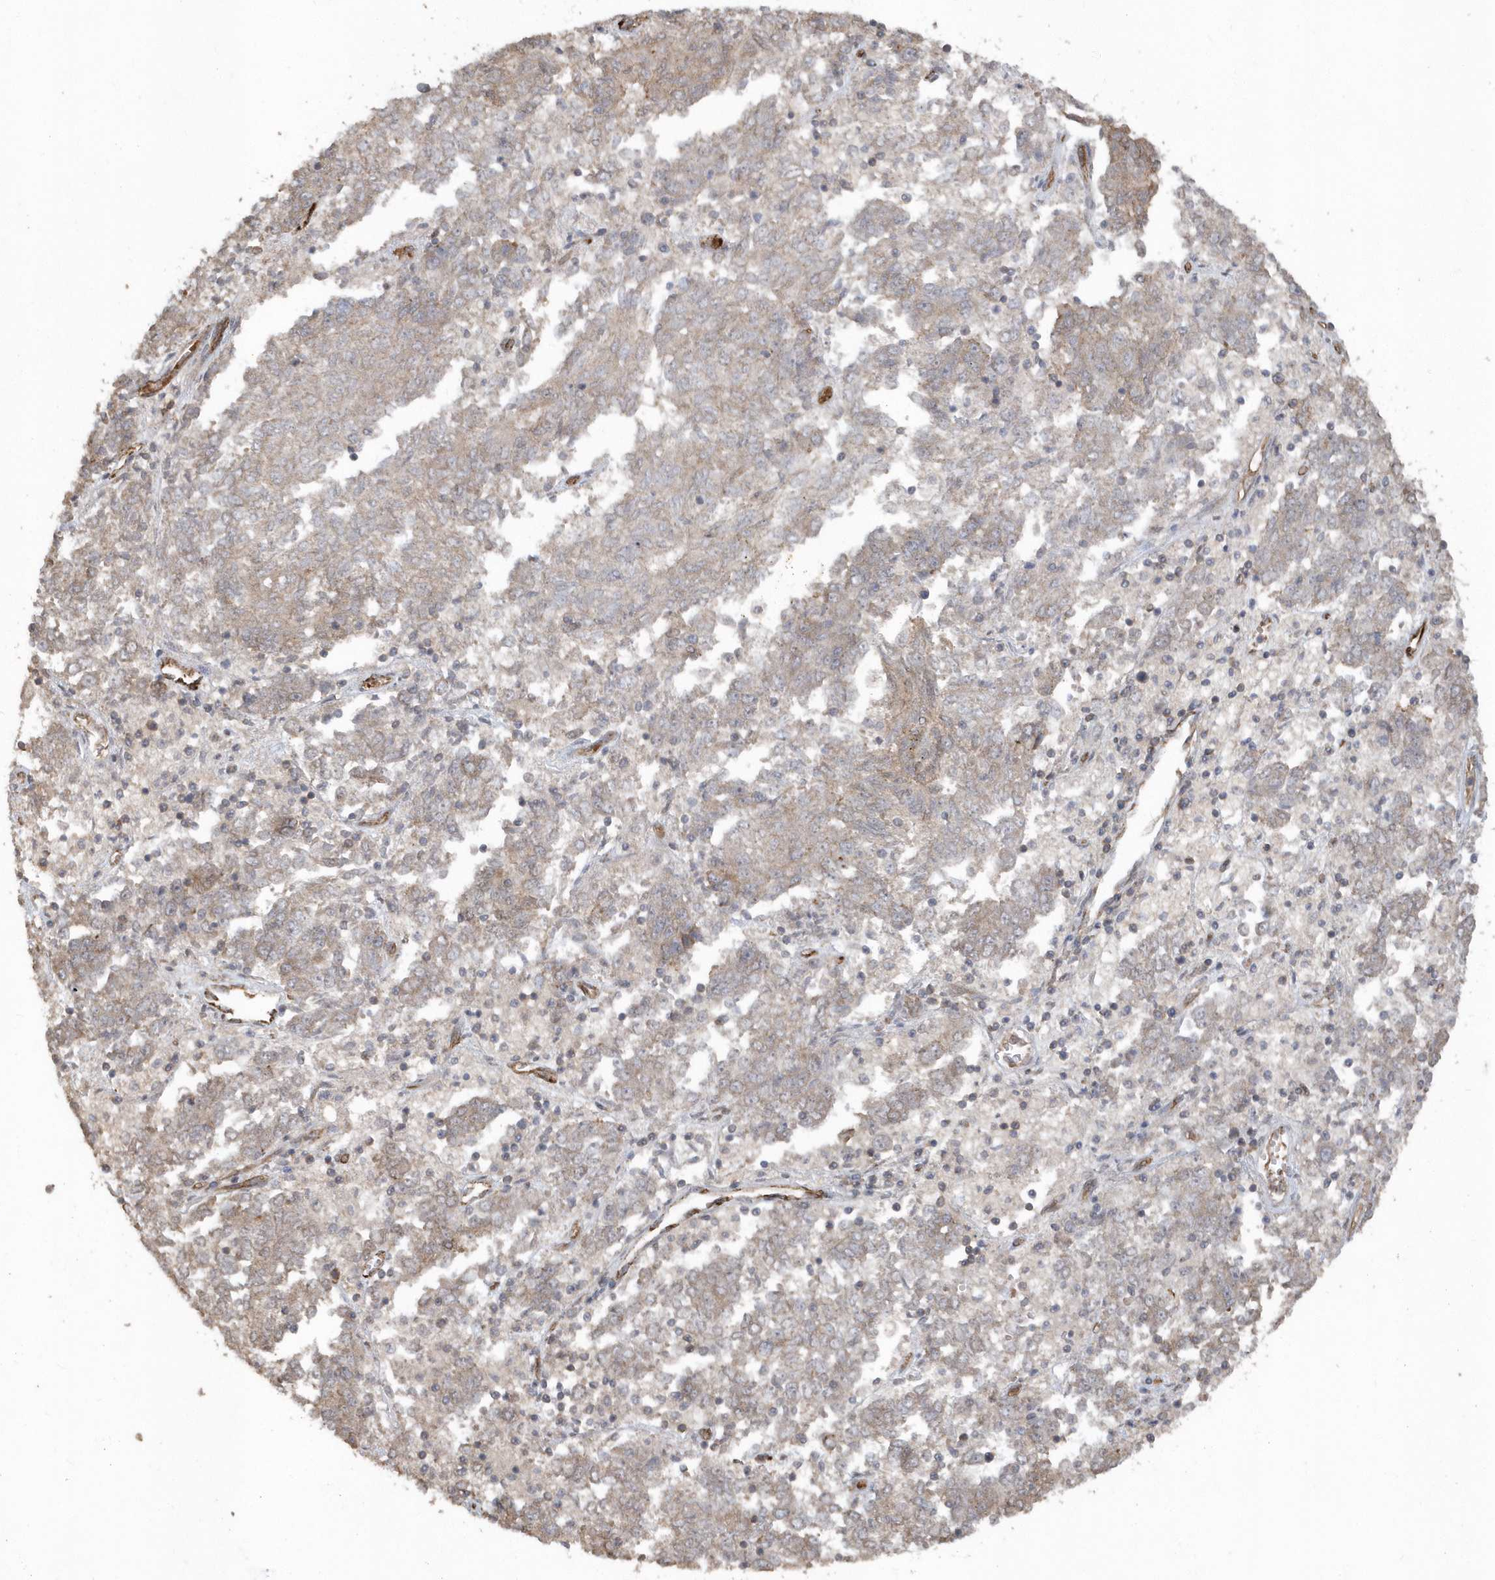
{"staining": {"intensity": "weak", "quantity": "25%-75%", "location": "cytoplasmic/membranous"}, "tissue": "endometrial cancer", "cell_type": "Tumor cells", "image_type": "cancer", "snomed": [{"axis": "morphology", "description": "Adenocarcinoma, NOS"}, {"axis": "topography", "description": "Endometrium"}], "caption": "Brown immunohistochemical staining in endometrial cancer reveals weak cytoplasmic/membranous positivity in about 25%-75% of tumor cells.", "gene": "HERPUD1", "patient": {"sex": "female", "age": 80}}